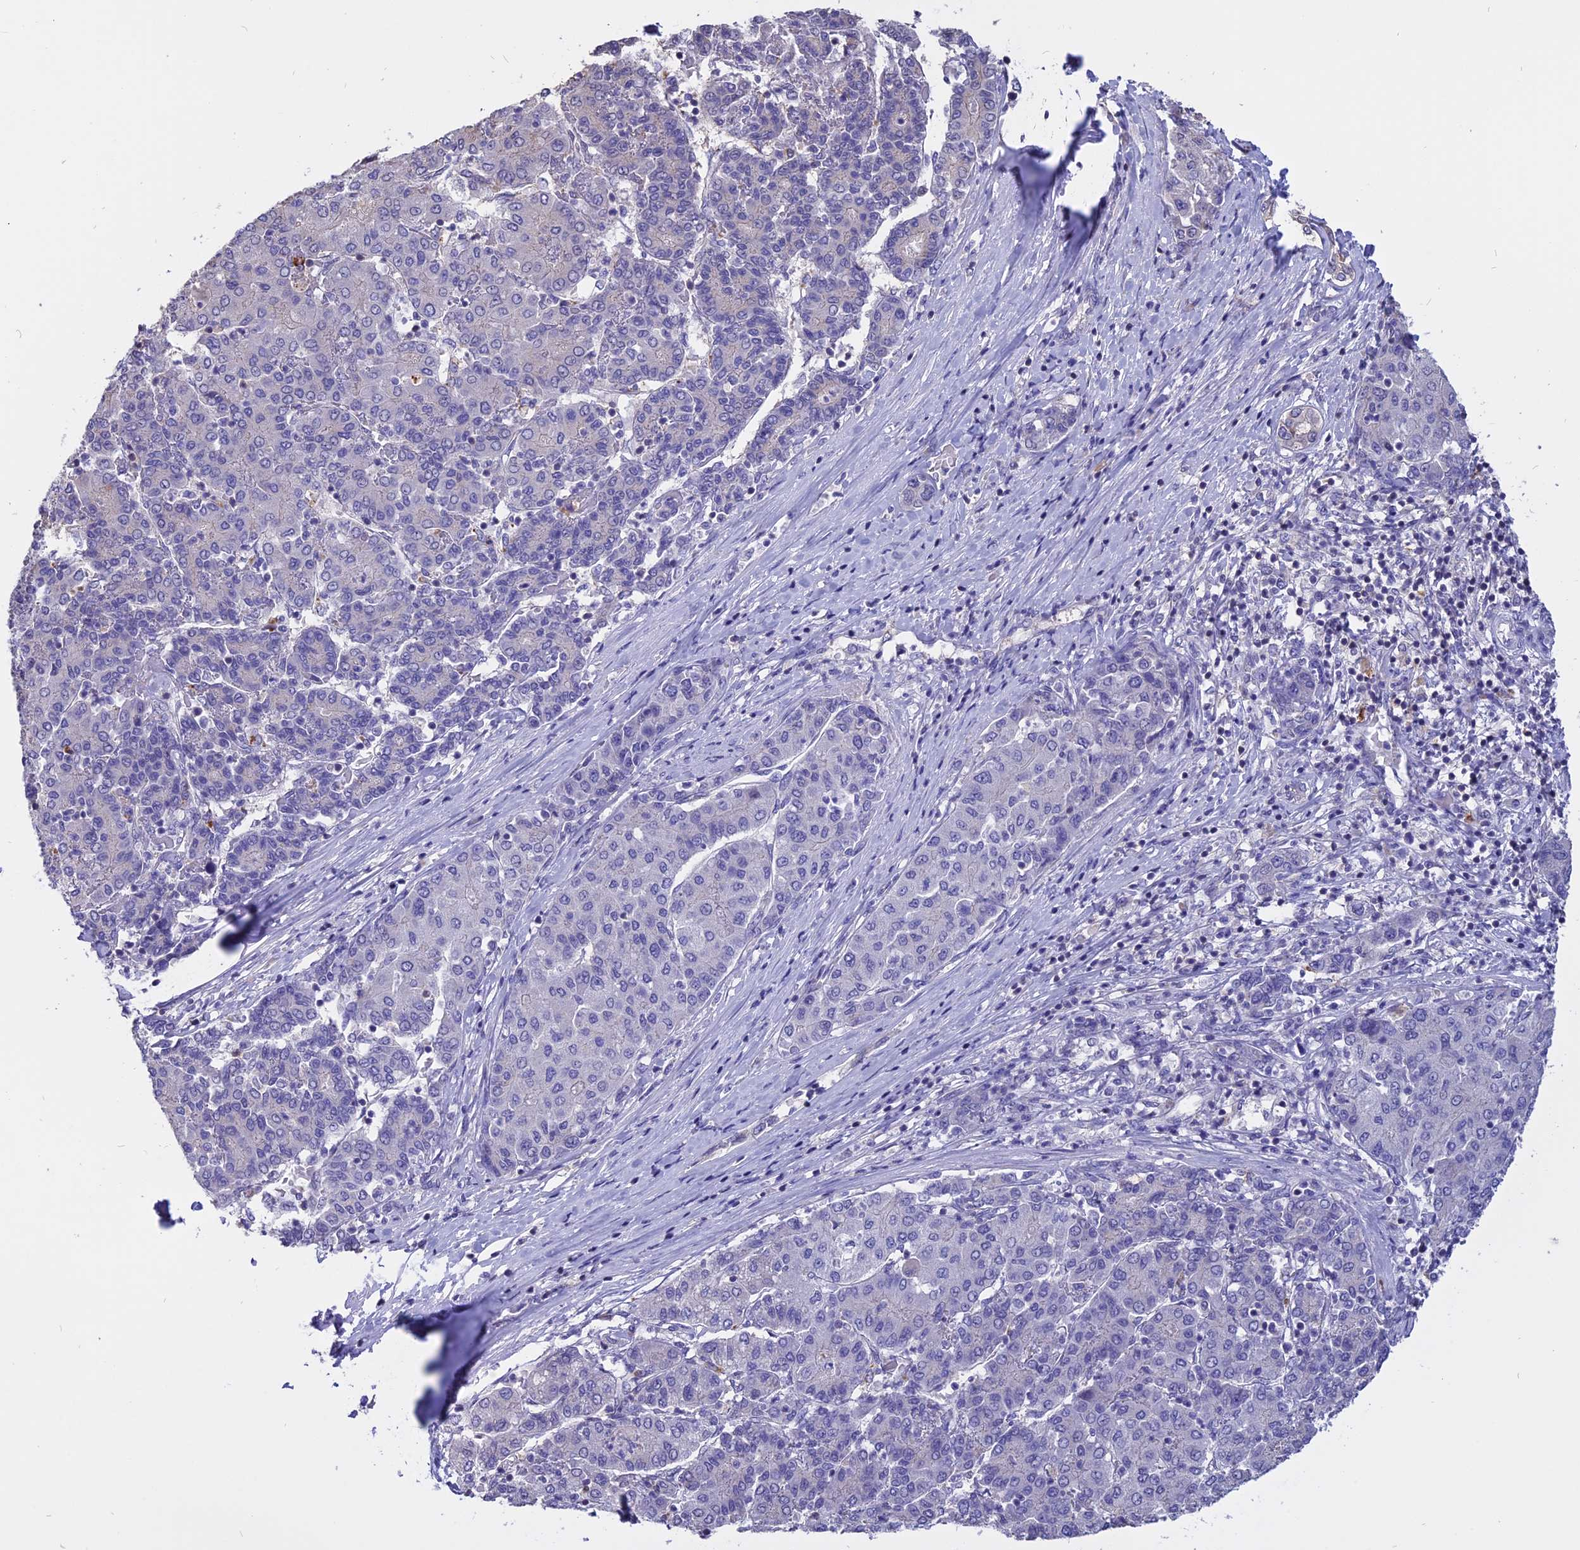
{"staining": {"intensity": "negative", "quantity": "none", "location": "none"}, "tissue": "liver cancer", "cell_type": "Tumor cells", "image_type": "cancer", "snomed": [{"axis": "morphology", "description": "Carcinoma, Hepatocellular, NOS"}, {"axis": "topography", "description": "Liver"}], "caption": "Immunohistochemical staining of liver cancer reveals no significant expression in tumor cells.", "gene": "CARMIL2", "patient": {"sex": "male", "age": 65}}